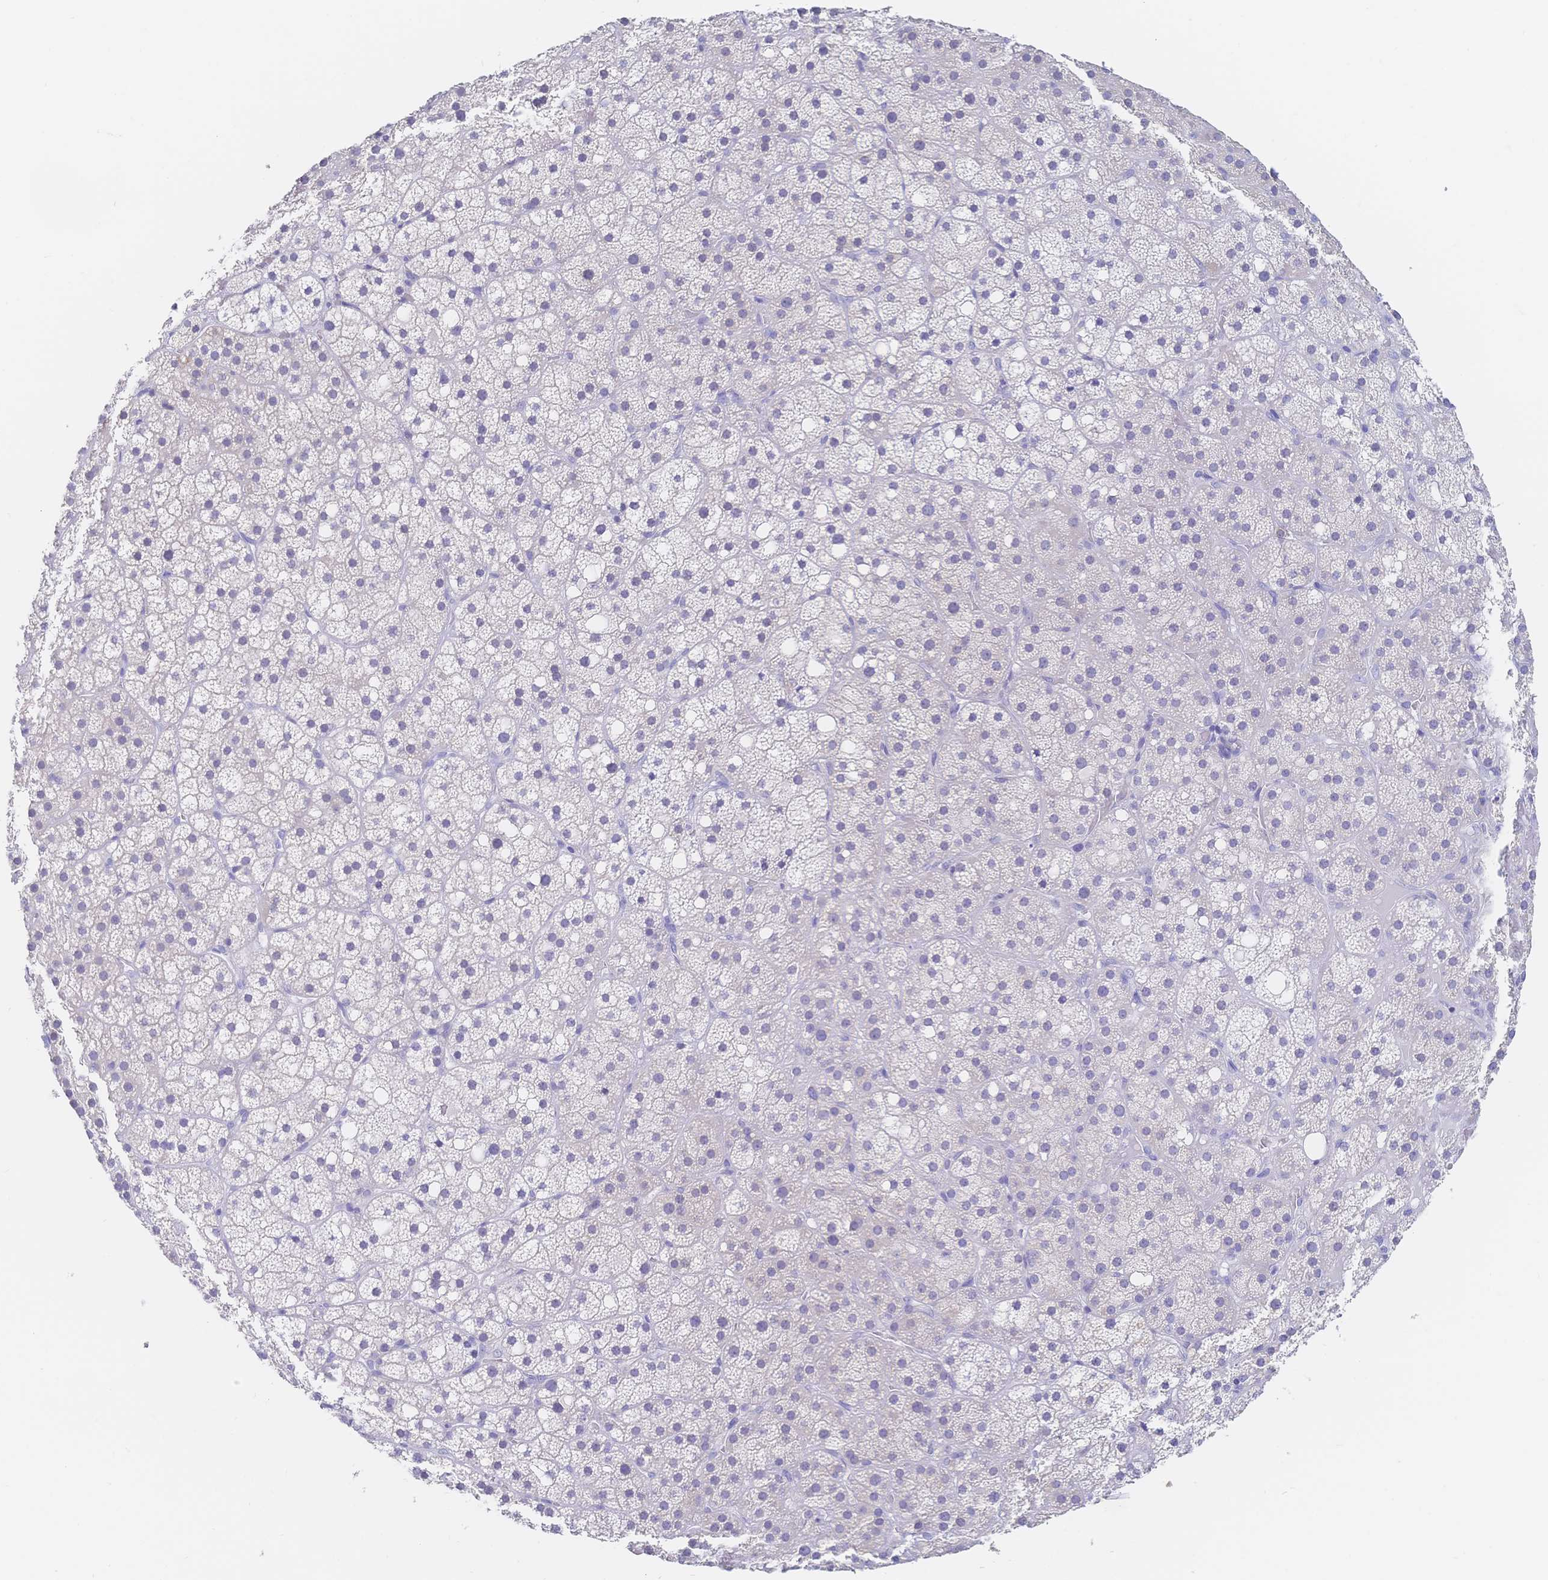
{"staining": {"intensity": "negative", "quantity": "none", "location": "none"}, "tissue": "adrenal gland", "cell_type": "Glandular cells", "image_type": "normal", "snomed": [{"axis": "morphology", "description": "Normal tissue, NOS"}, {"axis": "topography", "description": "Adrenal gland"}], "caption": "The histopathology image reveals no significant positivity in glandular cells of adrenal gland.", "gene": "RRM1", "patient": {"sex": "male", "age": 53}}